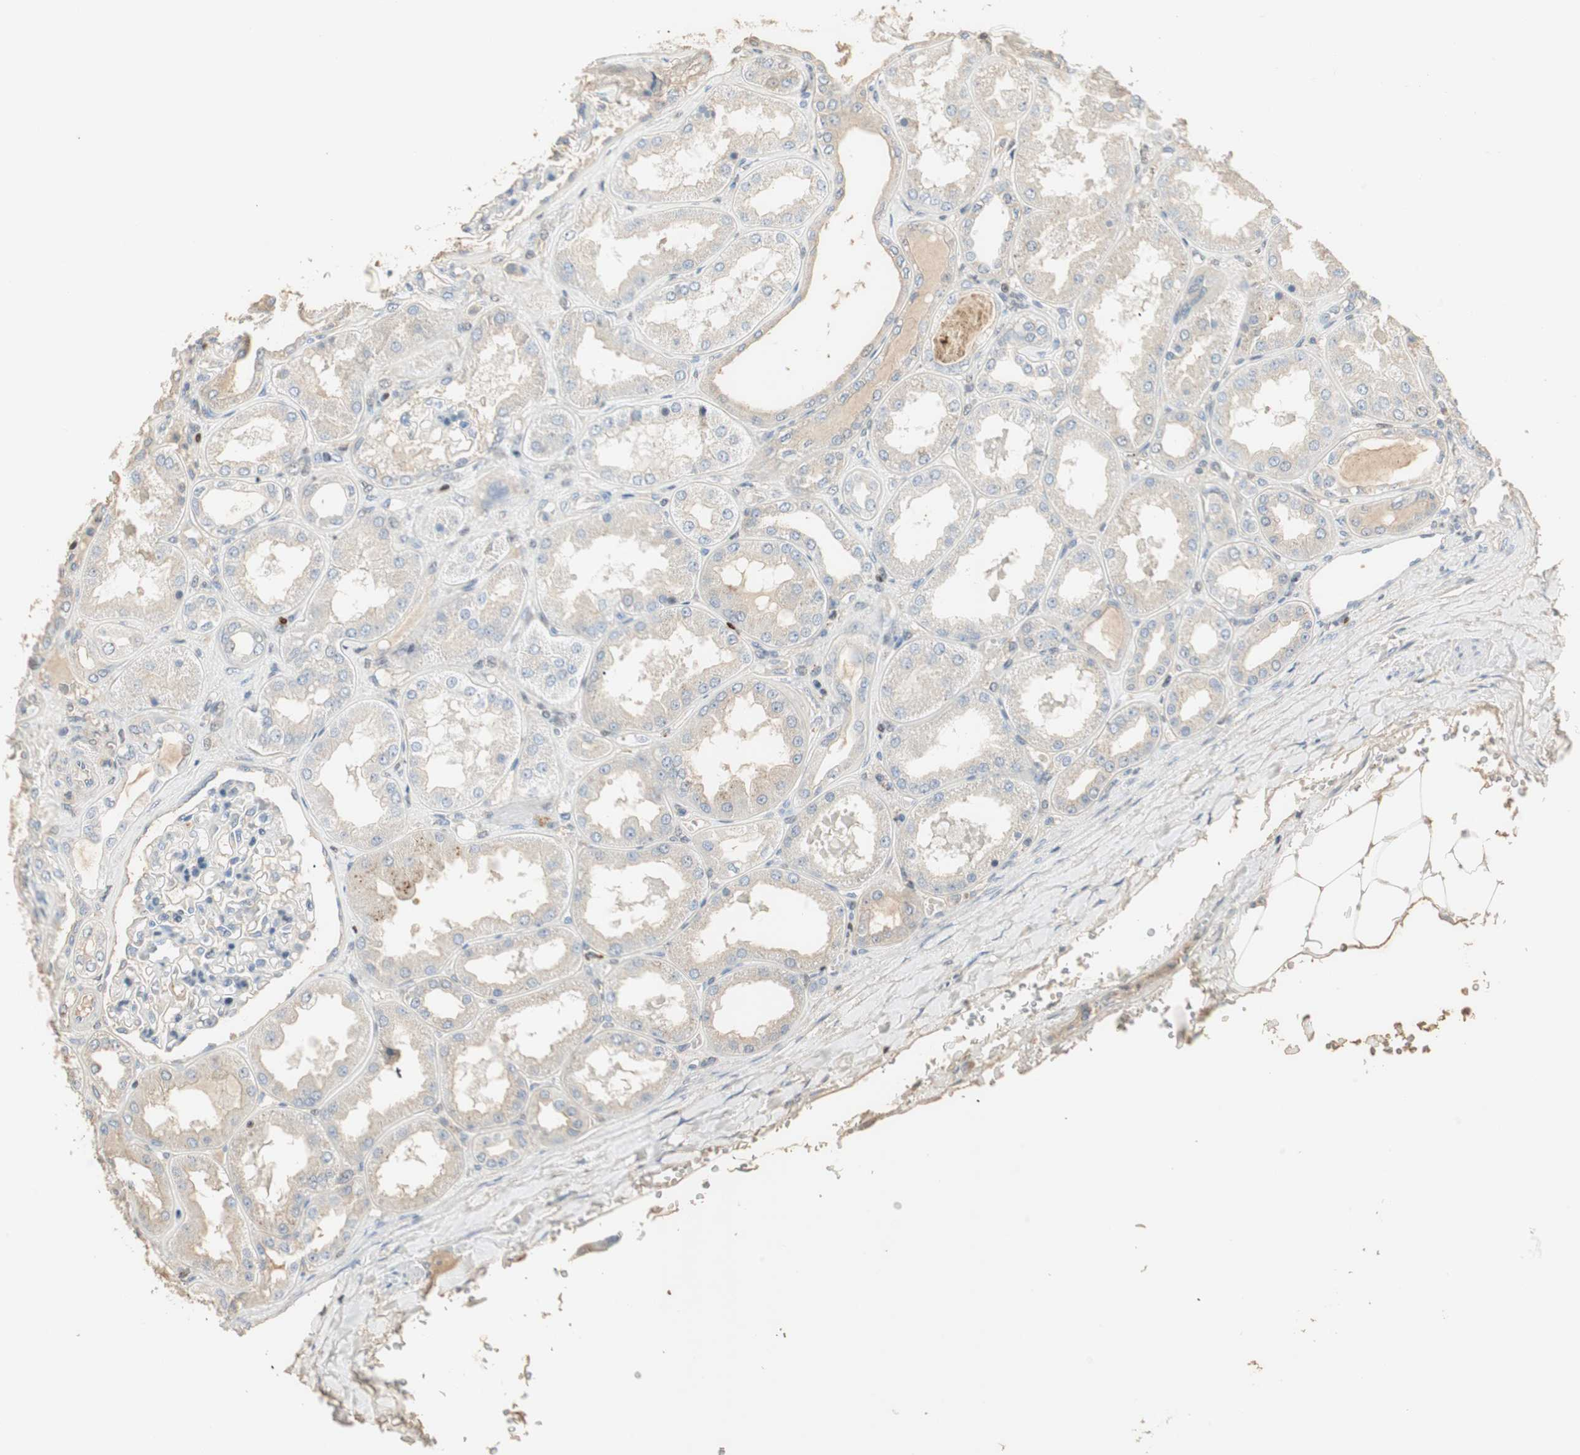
{"staining": {"intensity": "negative", "quantity": "none", "location": "none"}, "tissue": "kidney", "cell_type": "Cells in glomeruli", "image_type": "normal", "snomed": [{"axis": "morphology", "description": "Normal tissue, NOS"}, {"axis": "topography", "description": "Kidney"}], "caption": "Cells in glomeruli show no significant expression in unremarkable kidney.", "gene": "RUNX2", "patient": {"sex": "female", "age": 56}}